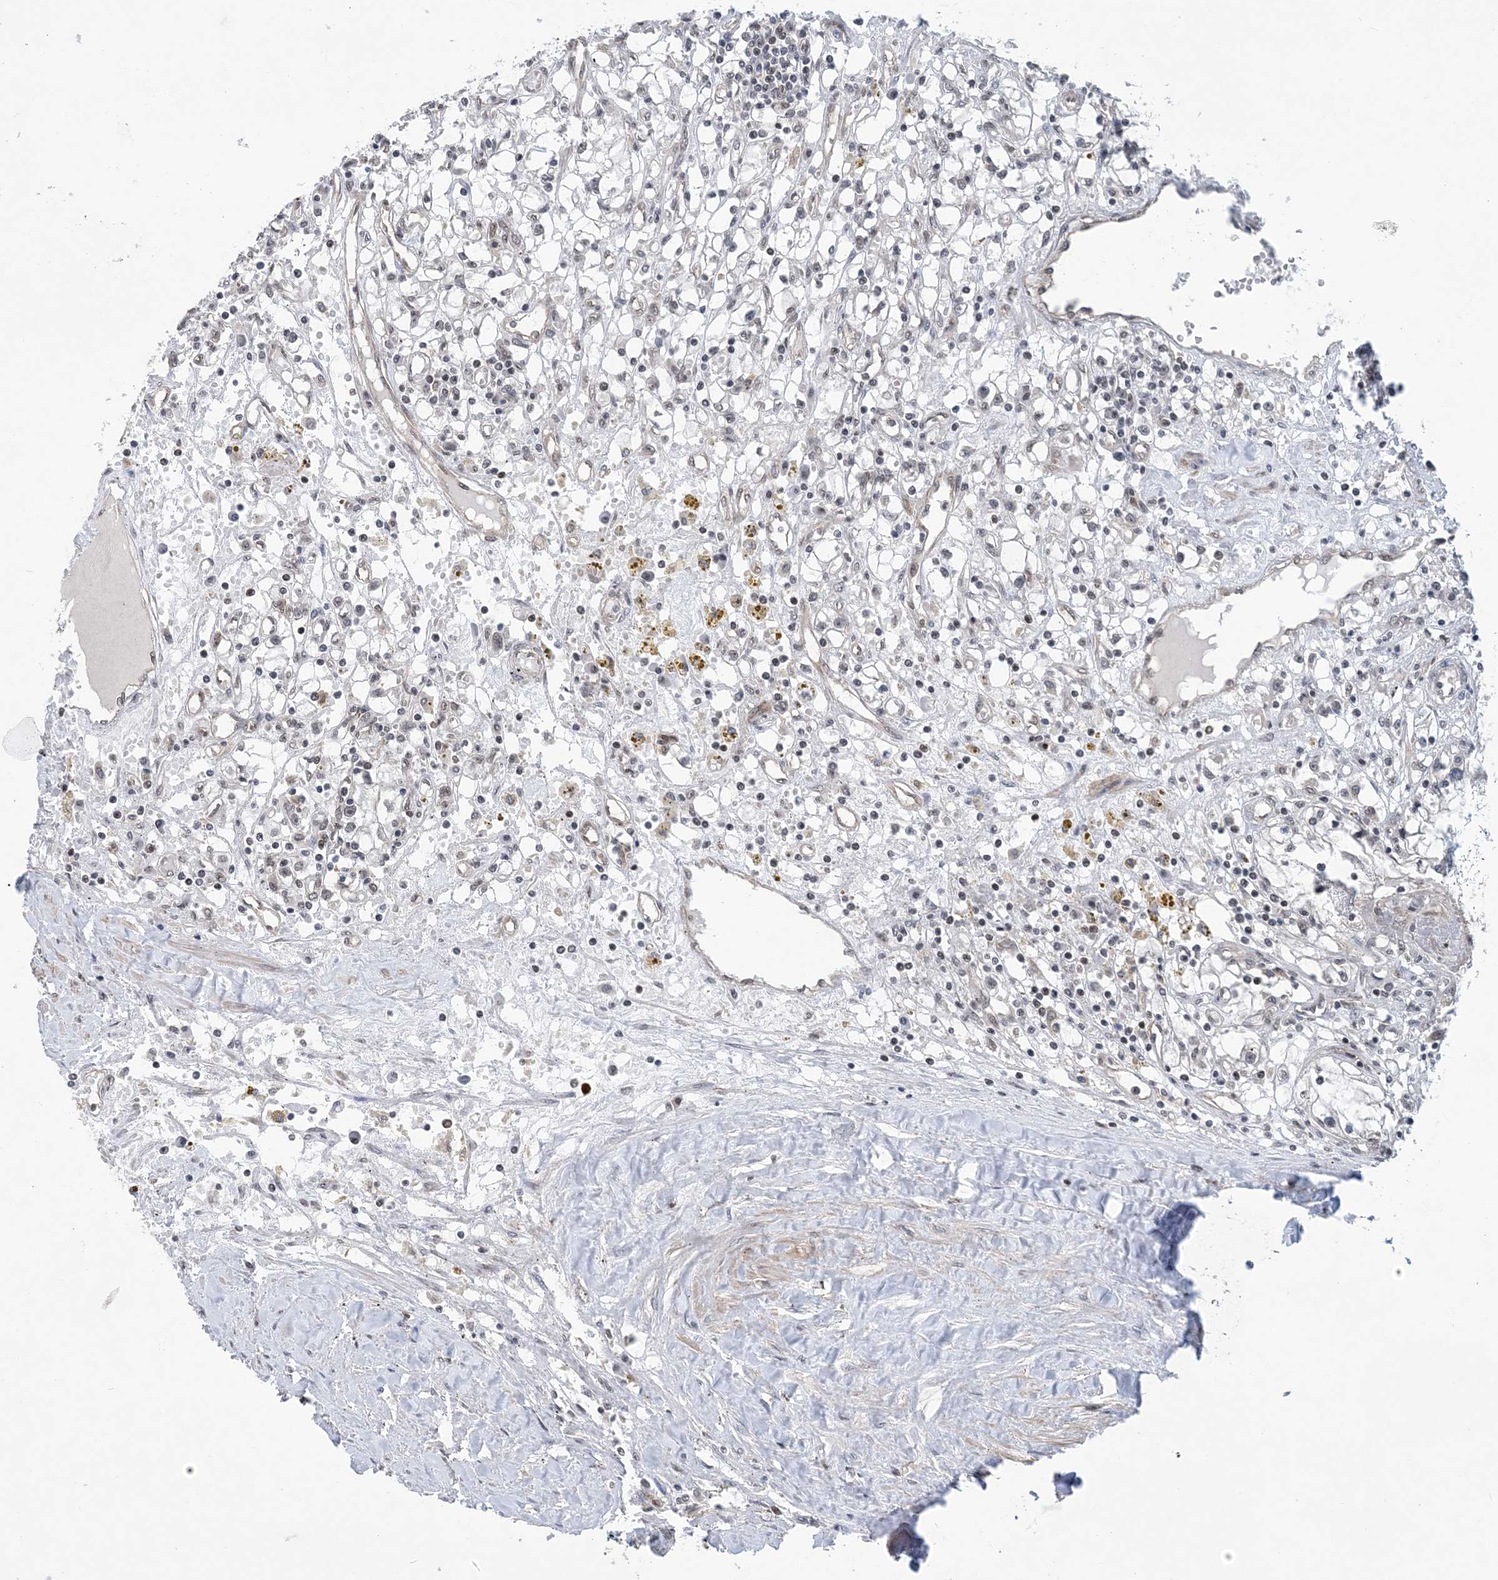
{"staining": {"intensity": "weak", "quantity": "25%-75%", "location": "nuclear"}, "tissue": "renal cancer", "cell_type": "Tumor cells", "image_type": "cancer", "snomed": [{"axis": "morphology", "description": "Adenocarcinoma, NOS"}, {"axis": "topography", "description": "Kidney"}], "caption": "Immunohistochemical staining of human adenocarcinoma (renal) exhibits low levels of weak nuclear protein positivity in about 25%-75% of tumor cells.", "gene": "CCDC152", "patient": {"sex": "male", "age": 56}}